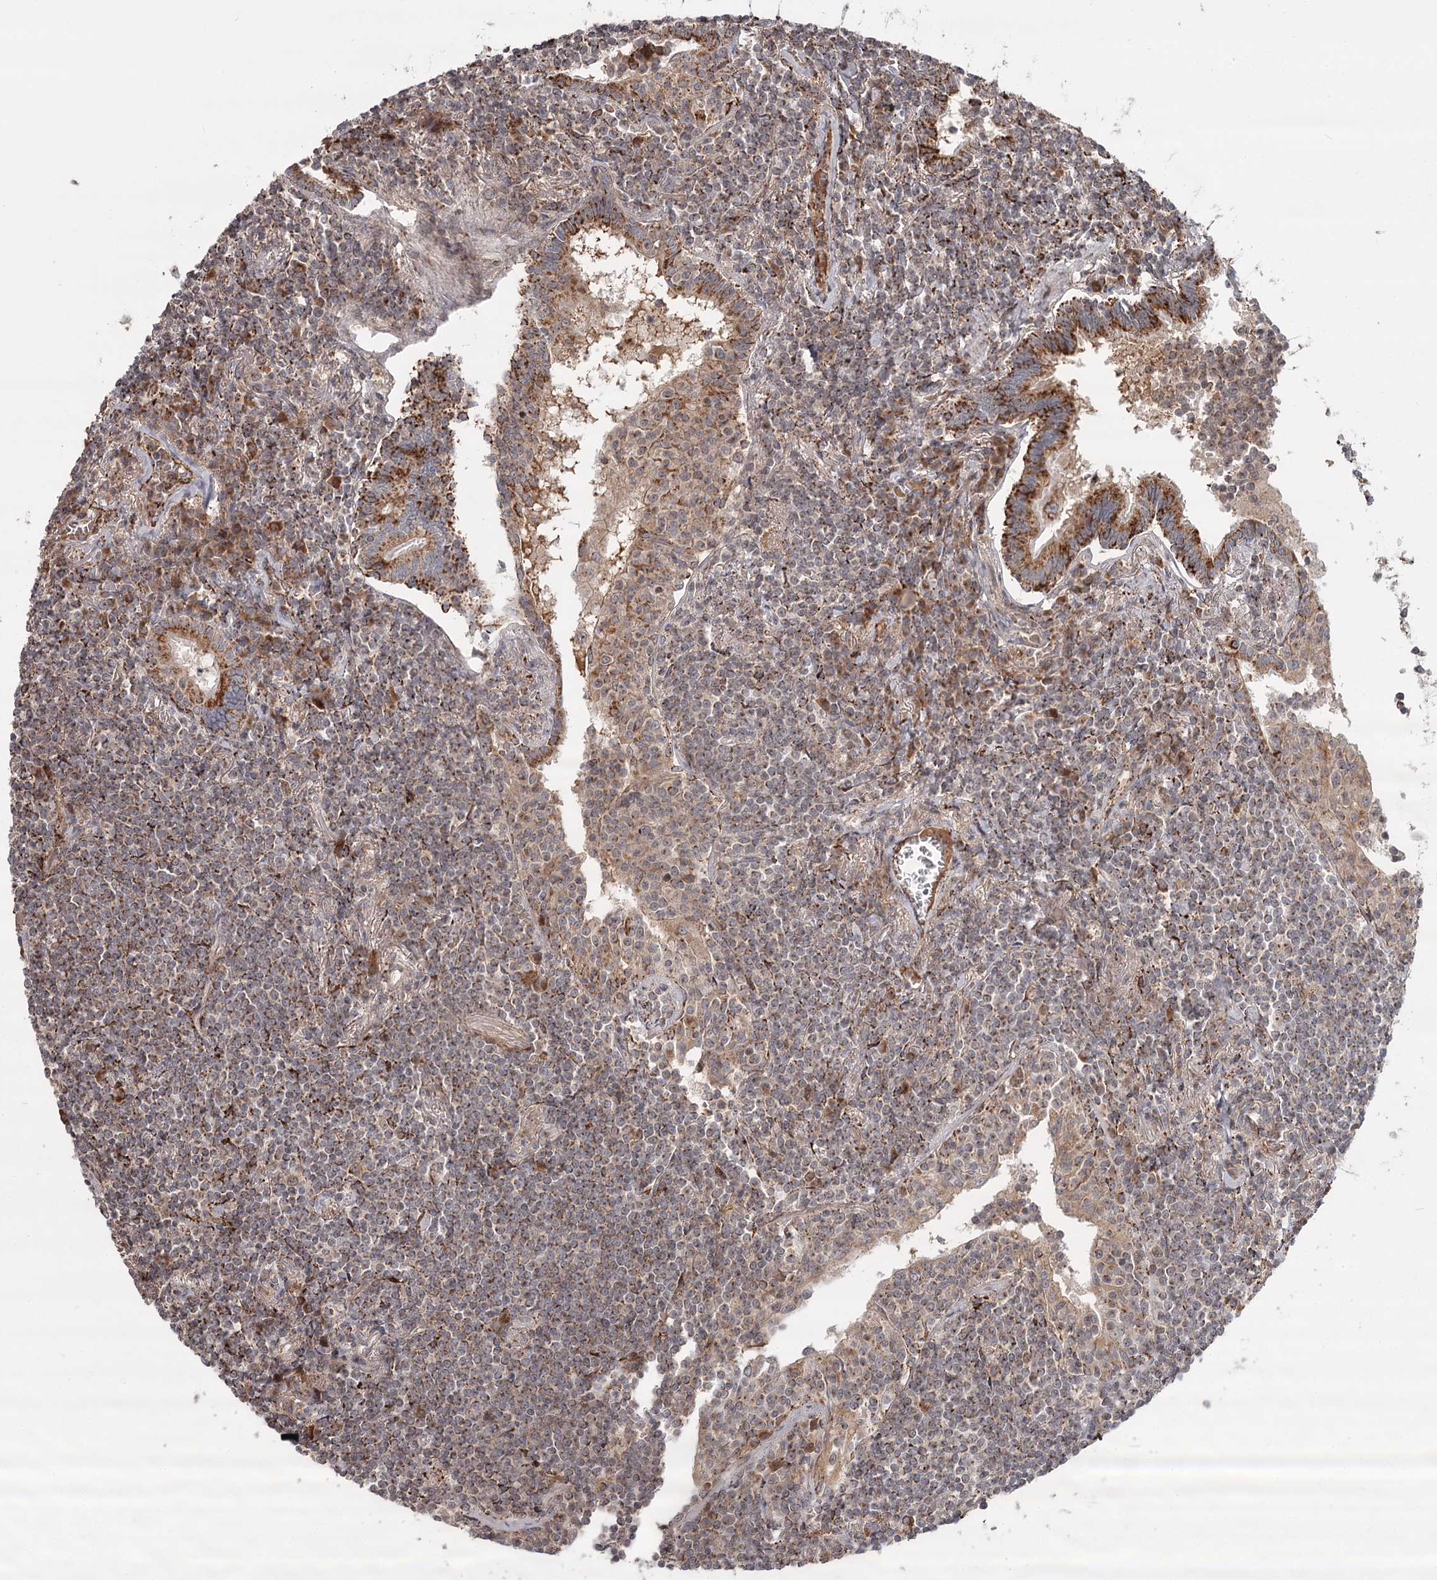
{"staining": {"intensity": "moderate", "quantity": "25%-75%", "location": "cytoplasmic/membranous"}, "tissue": "lymphoma", "cell_type": "Tumor cells", "image_type": "cancer", "snomed": [{"axis": "morphology", "description": "Malignant lymphoma, non-Hodgkin's type, Low grade"}, {"axis": "topography", "description": "Lung"}], "caption": "Immunohistochemistry (IHC) of human lymphoma displays medium levels of moderate cytoplasmic/membranous expression in approximately 25%-75% of tumor cells.", "gene": "CDC123", "patient": {"sex": "female", "age": 71}}